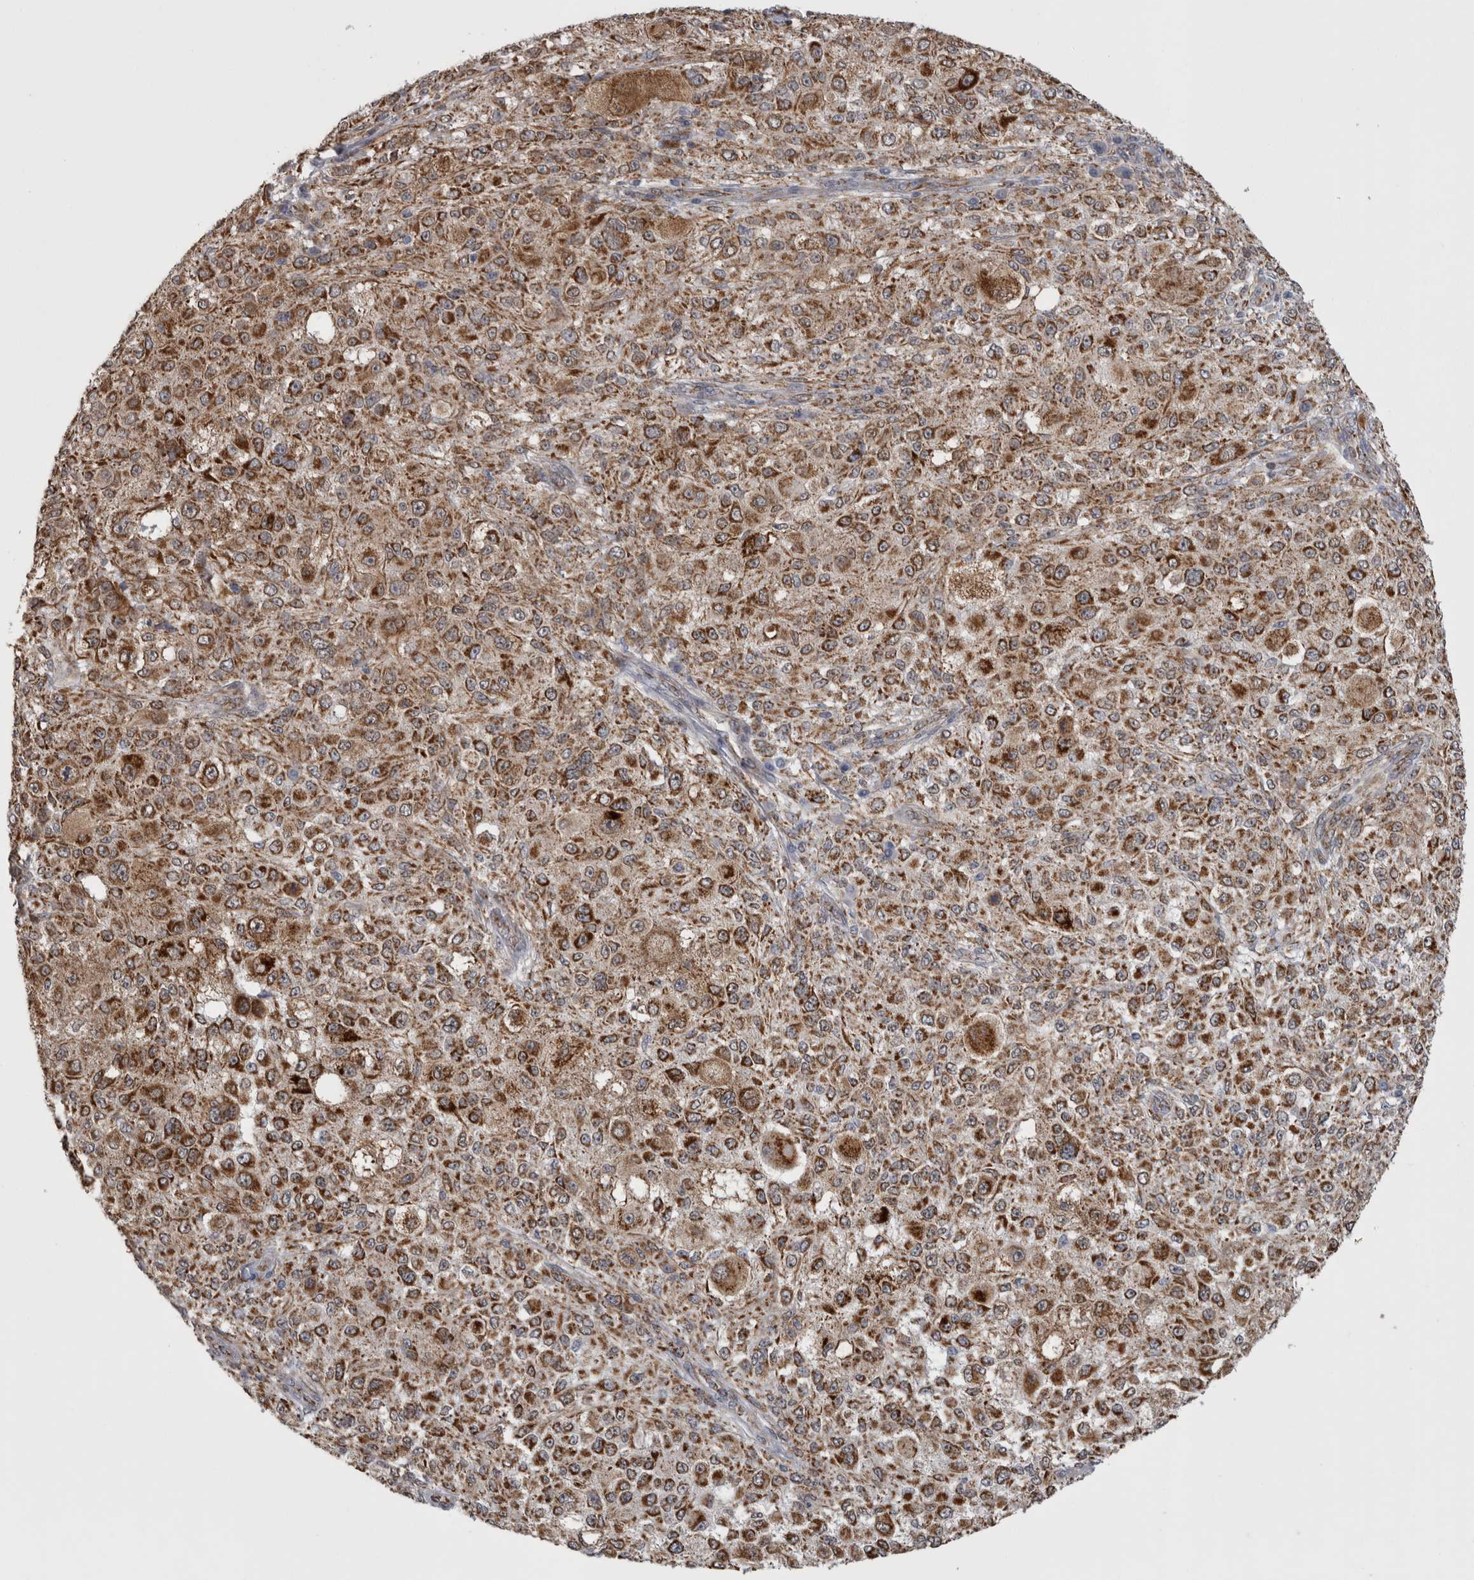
{"staining": {"intensity": "moderate", "quantity": ">75%", "location": "cytoplasmic/membranous"}, "tissue": "melanoma", "cell_type": "Tumor cells", "image_type": "cancer", "snomed": [{"axis": "morphology", "description": "Necrosis, NOS"}, {"axis": "morphology", "description": "Malignant melanoma, NOS"}, {"axis": "topography", "description": "Skin"}], "caption": "The immunohistochemical stain highlights moderate cytoplasmic/membranous expression in tumor cells of melanoma tissue.", "gene": "ACOT7", "patient": {"sex": "female", "age": 87}}